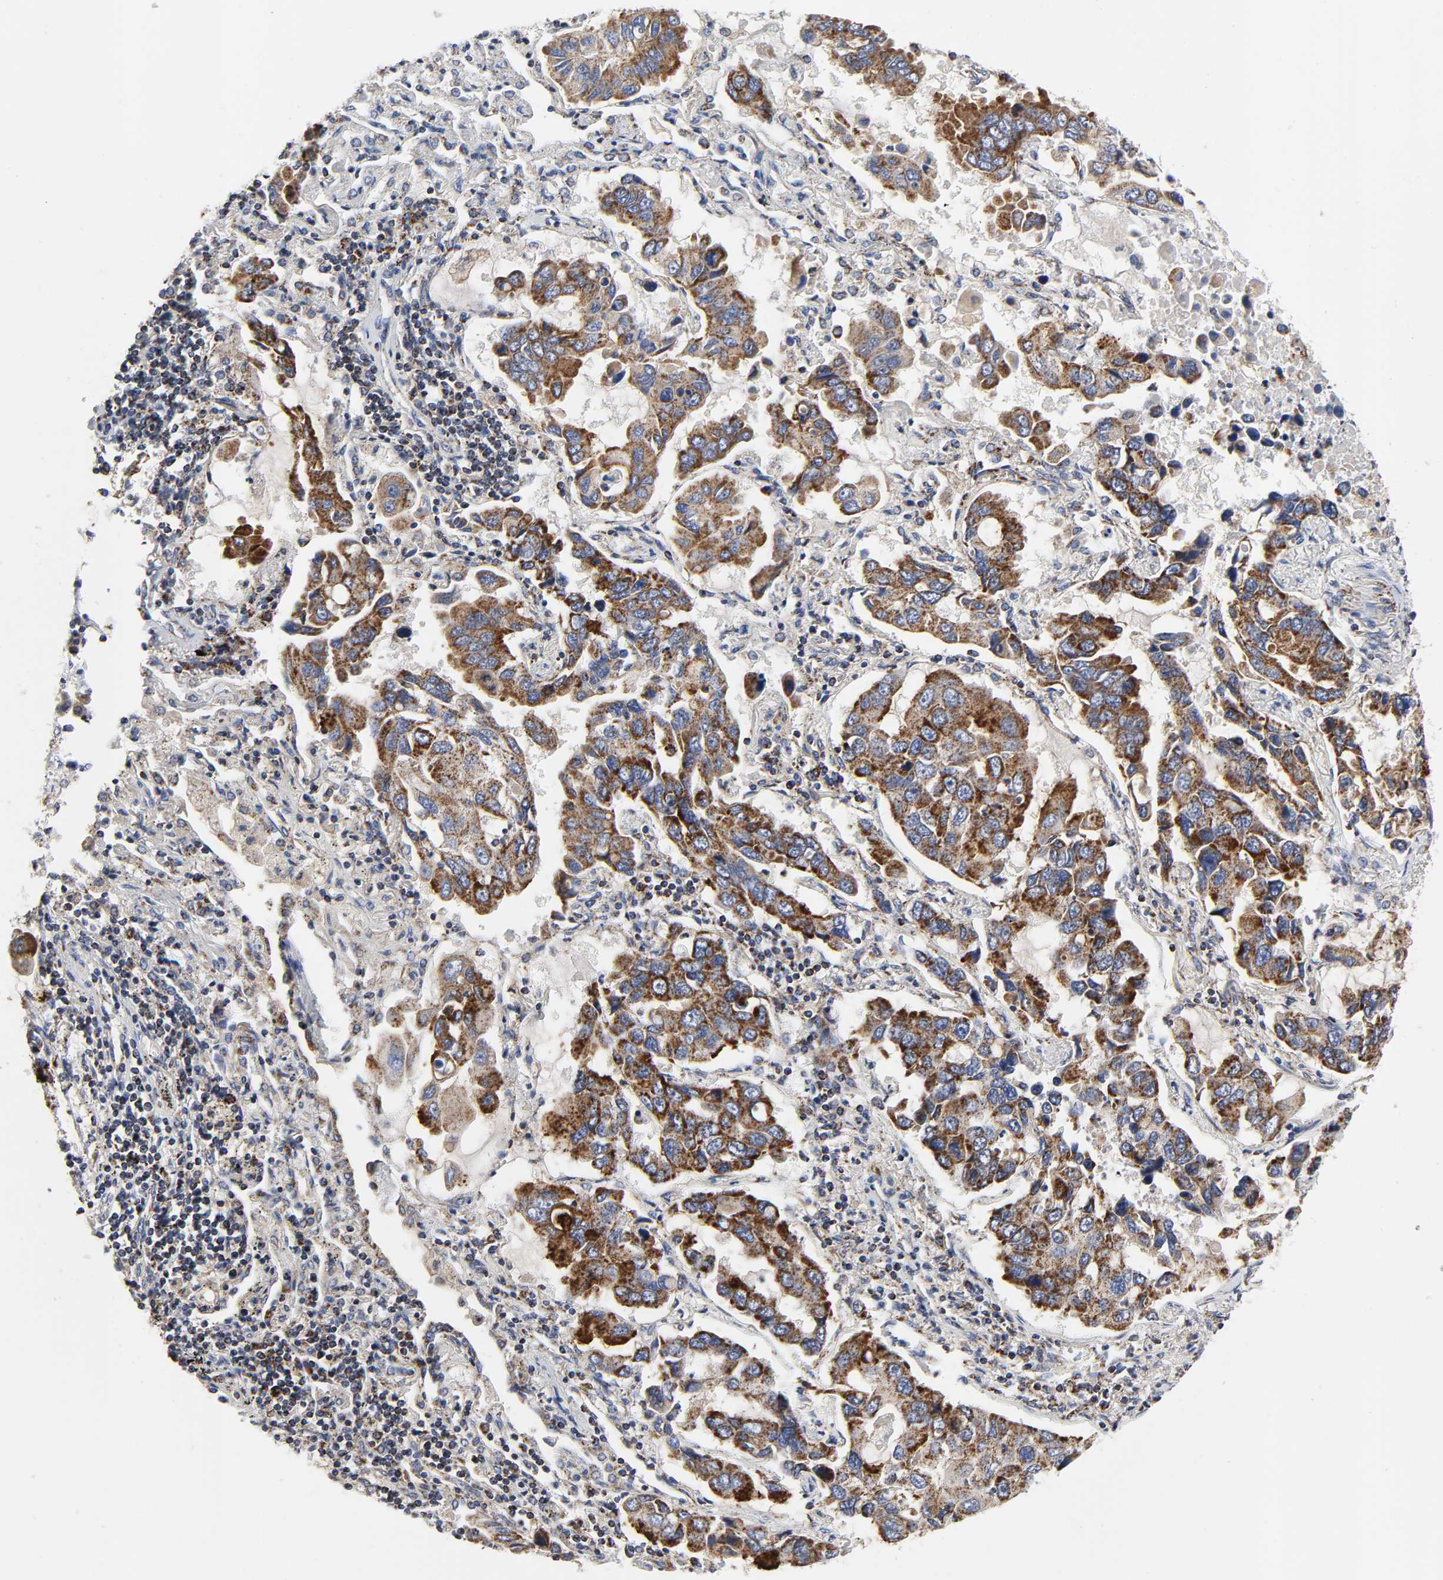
{"staining": {"intensity": "moderate", "quantity": ">75%", "location": "cytoplasmic/membranous"}, "tissue": "lung cancer", "cell_type": "Tumor cells", "image_type": "cancer", "snomed": [{"axis": "morphology", "description": "Adenocarcinoma, NOS"}, {"axis": "topography", "description": "Lung"}], "caption": "Immunohistochemistry (IHC) (DAB) staining of human lung adenocarcinoma displays moderate cytoplasmic/membranous protein positivity in approximately >75% of tumor cells.", "gene": "AOPEP", "patient": {"sex": "male", "age": 64}}